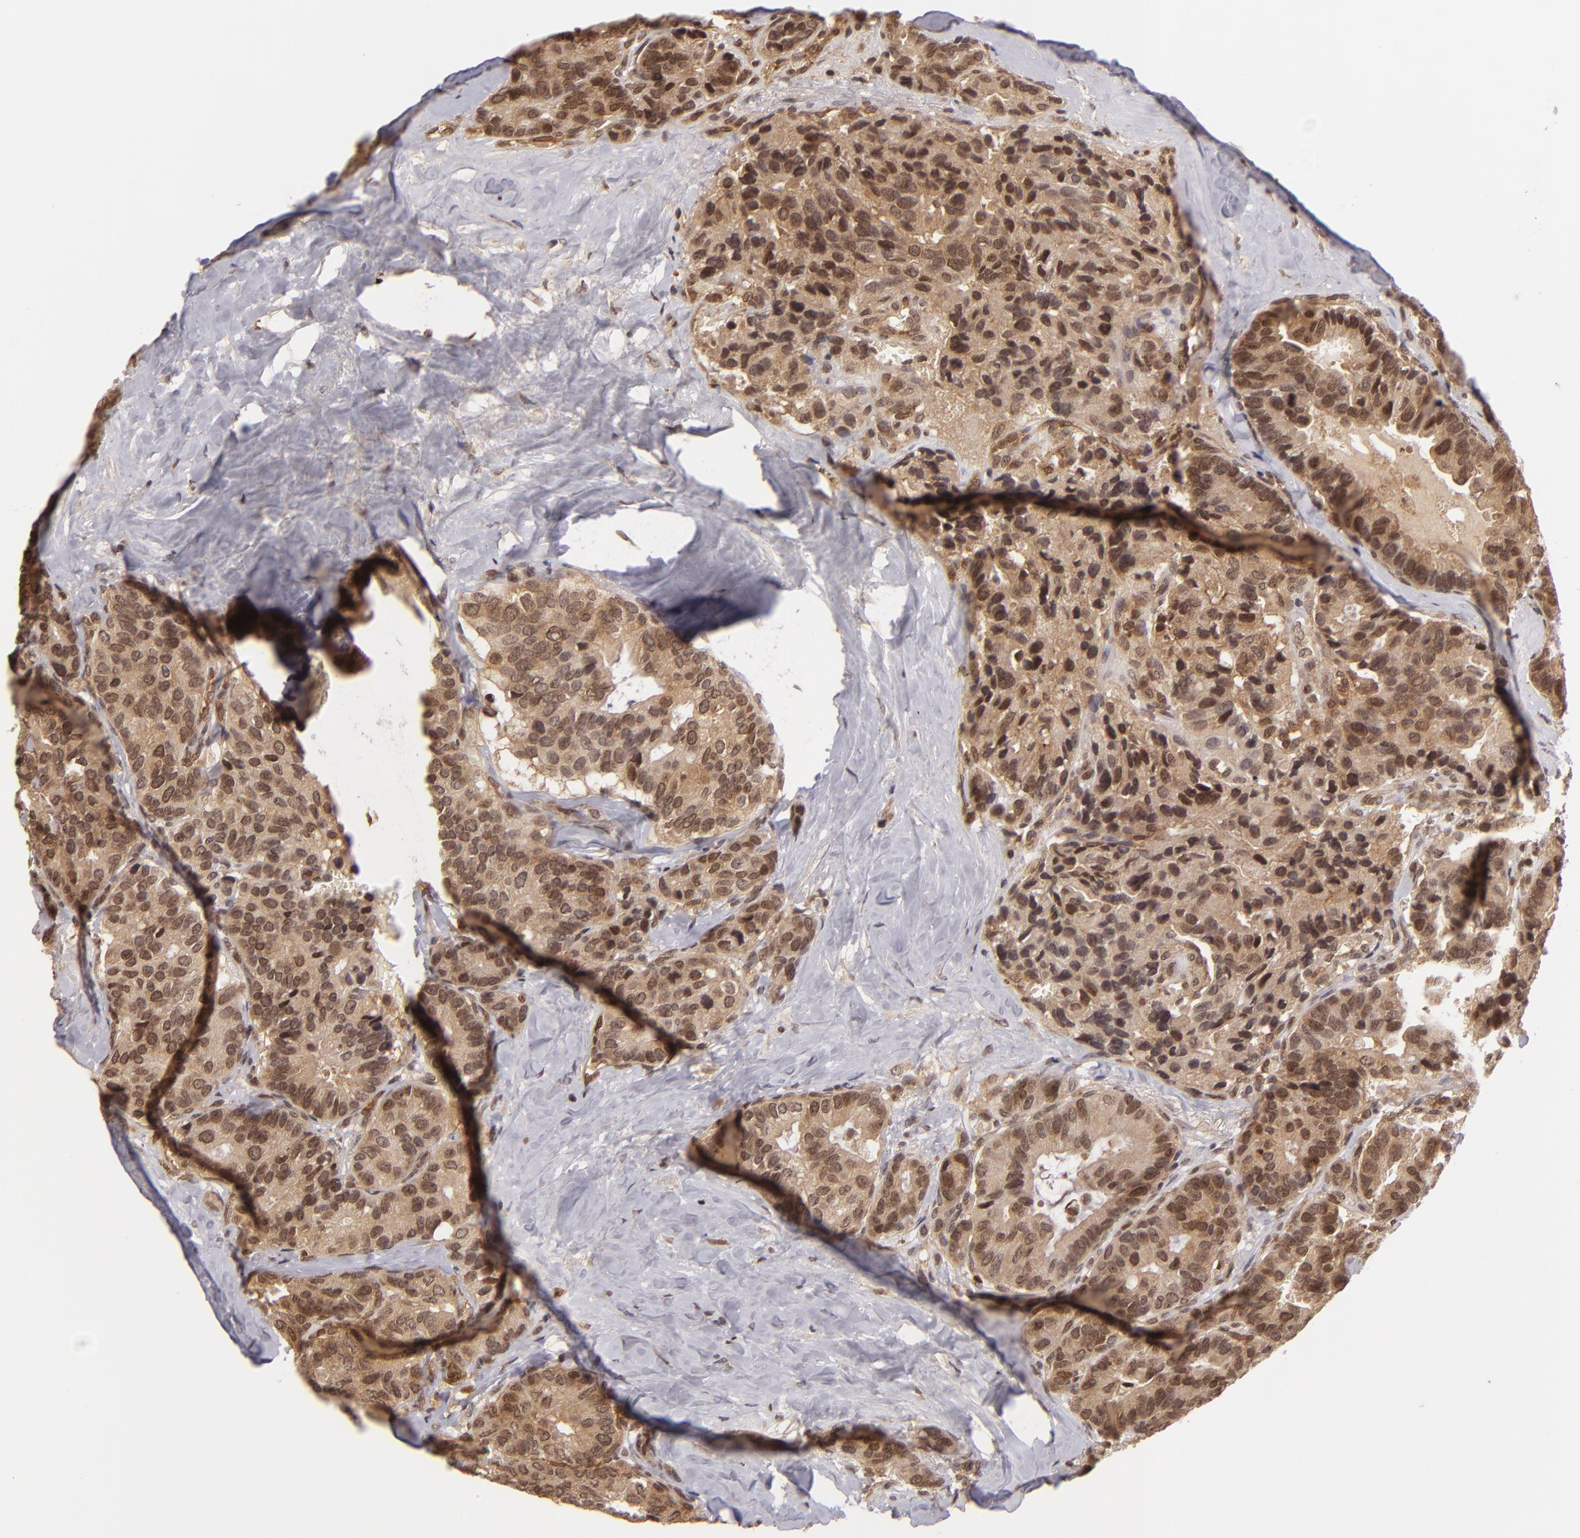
{"staining": {"intensity": "moderate", "quantity": ">75%", "location": "cytoplasmic/membranous,nuclear"}, "tissue": "breast cancer", "cell_type": "Tumor cells", "image_type": "cancer", "snomed": [{"axis": "morphology", "description": "Duct carcinoma"}, {"axis": "topography", "description": "Breast"}], "caption": "Immunohistochemistry (IHC) histopathology image of neoplastic tissue: human breast cancer stained using immunohistochemistry (IHC) demonstrates medium levels of moderate protein expression localized specifically in the cytoplasmic/membranous and nuclear of tumor cells, appearing as a cytoplasmic/membranous and nuclear brown color.", "gene": "ZBTB33", "patient": {"sex": "female", "age": 69}}